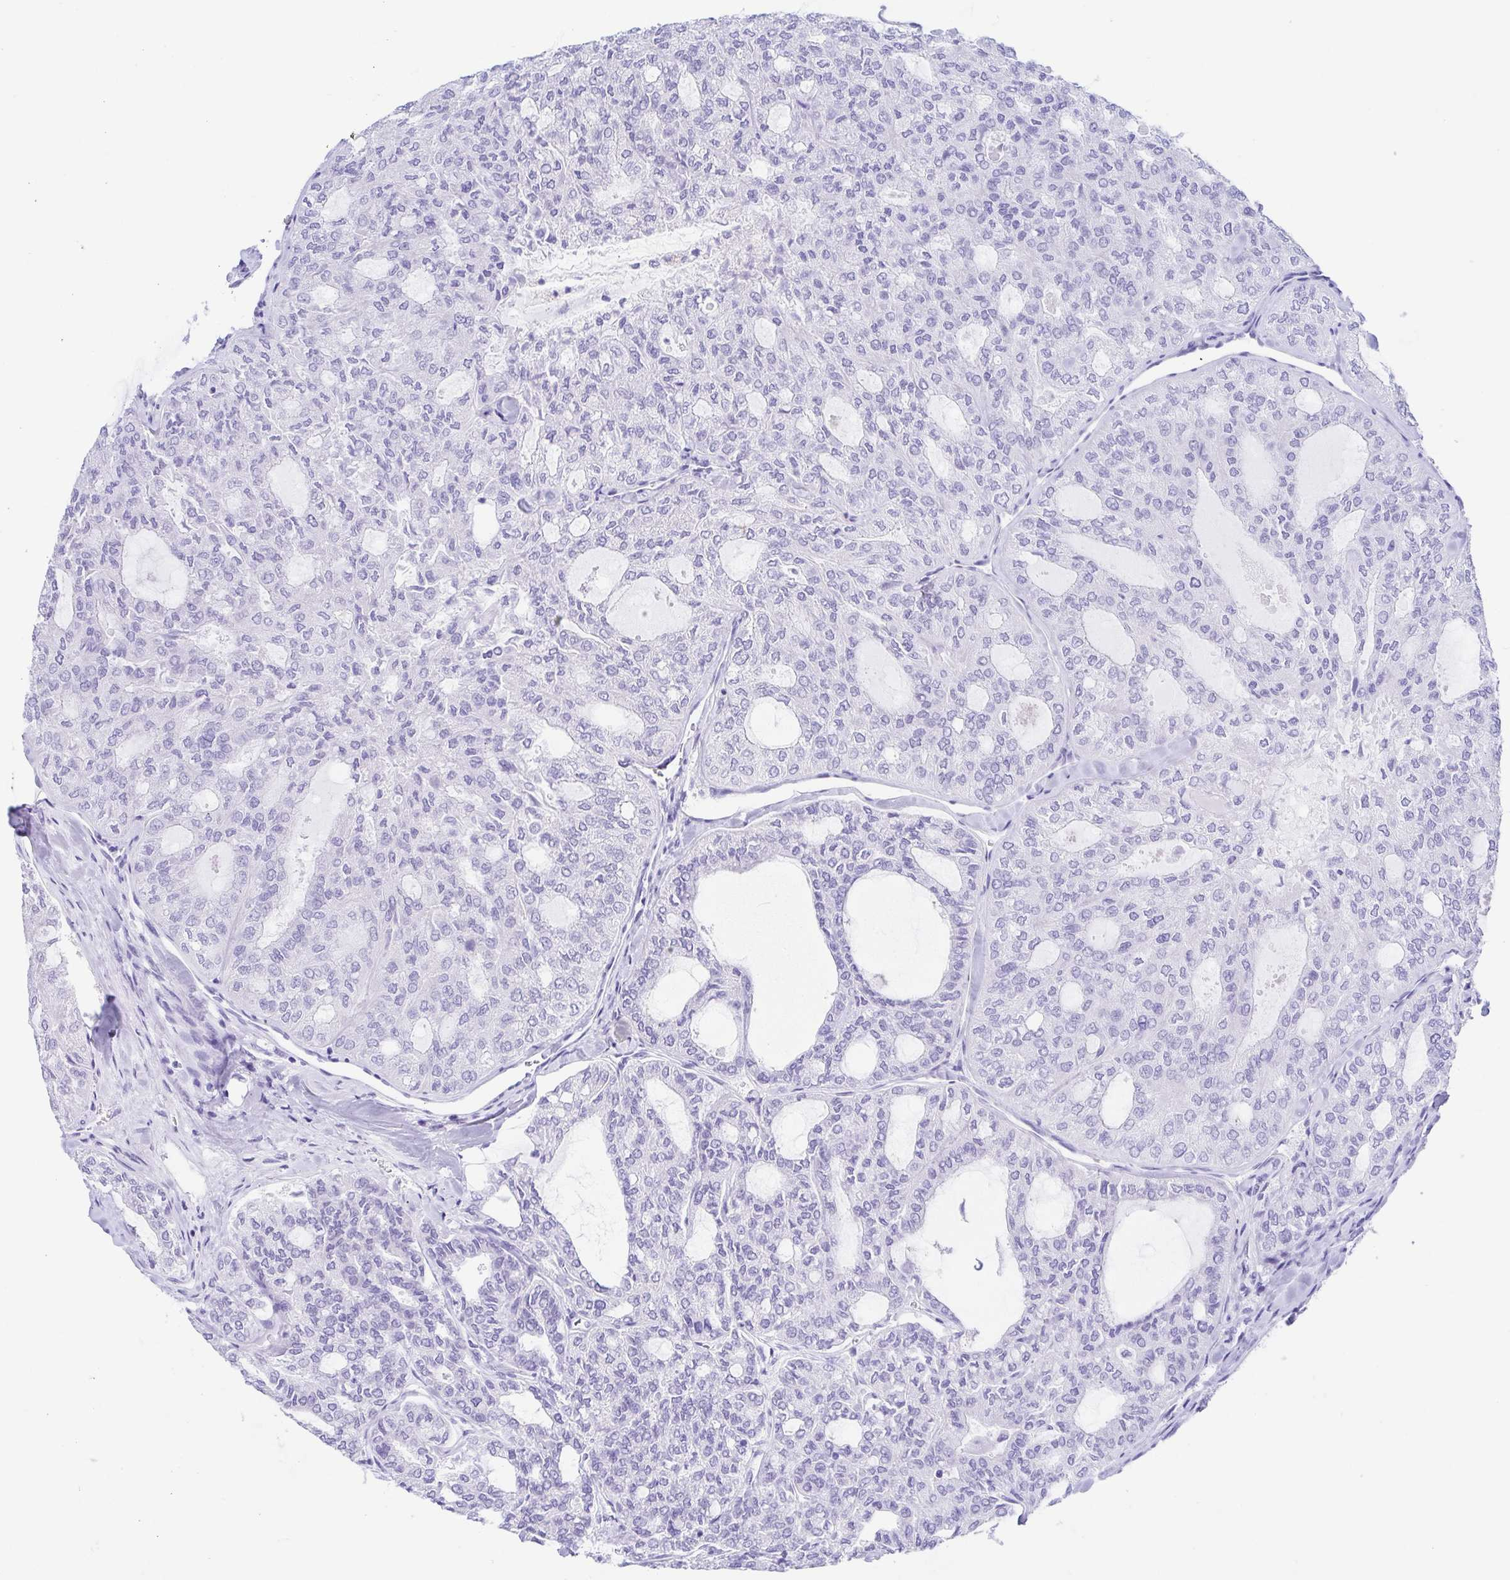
{"staining": {"intensity": "negative", "quantity": "none", "location": "none"}, "tissue": "thyroid cancer", "cell_type": "Tumor cells", "image_type": "cancer", "snomed": [{"axis": "morphology", "description": "Follicular adenoma carcinoma, NOS"}, {"axis": "topography", "description": "Thyroid gland"}], "caption": "DAB (3,3'-diaminobenzidine) immunohistochemical staining of thyroid follicular adenoma carcinoma shows no significant staining in tumor cells.", "gene": "GKN1", "patient": {"sex": "male", "age": 75}}